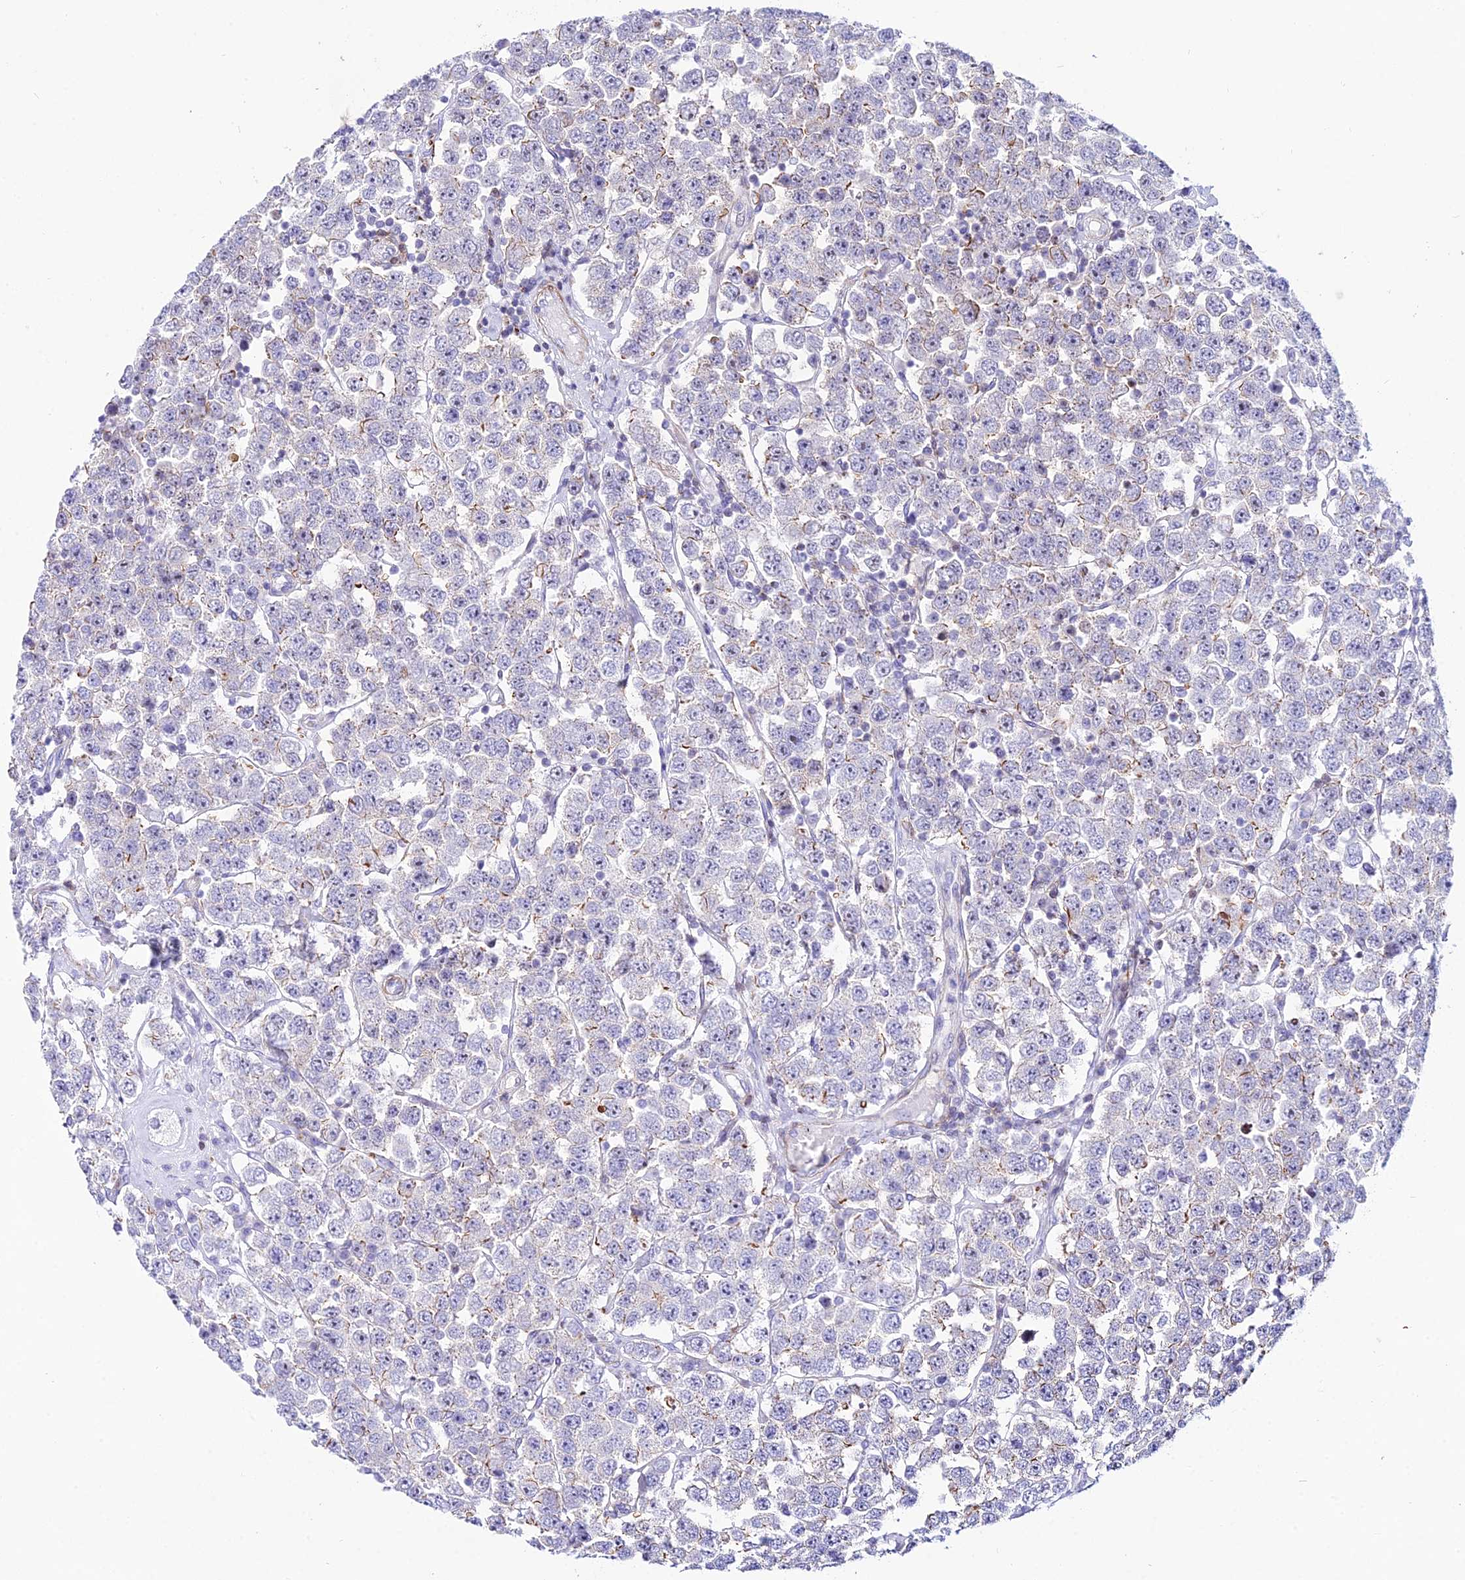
{"staining": {"intensity": "negative", "quantity": "none", "location": "none"}, "tissue": "testis cancer", "cell_type": "Tumor cells", "image_type": "cancer", "snomed": [{"axis": "morphology", "description": "Seminoma, NOS"}, {"axis": "topography", "description": "Testis"}], "caption": "Tumor cells show no significant protein staining in seminoma (testis).", "gene": "DLX1", "patient": {"sex": "male", "age": 28}}